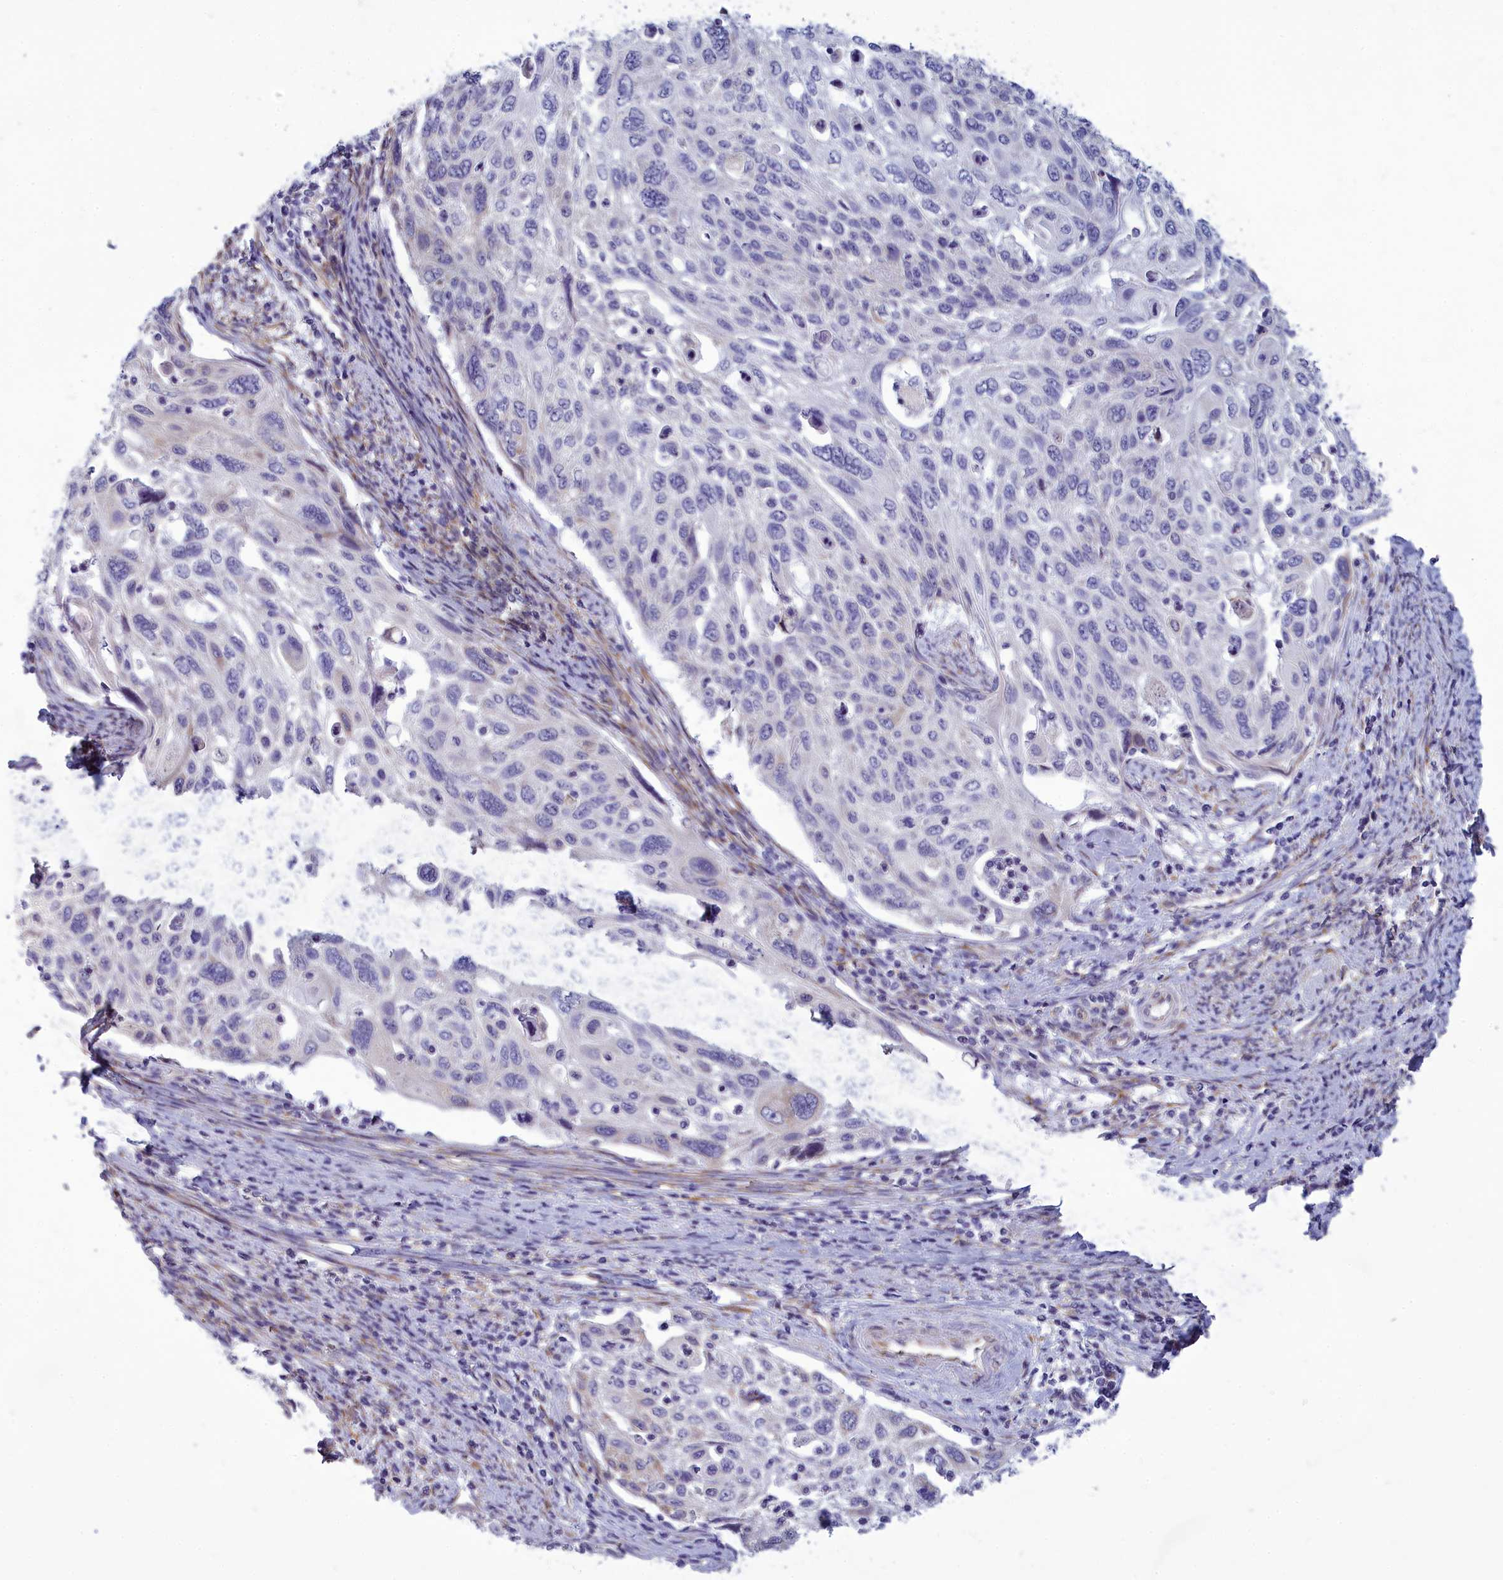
{"staining": {"intensity": "negative", "quantity": "none", "location": "none"}, "tissue": "cervical cancer", "cell_type": "Tumor cells", "image_type": "cancer", "snomed": [{"axis": "morphology", "description": "Squamous cell carcinoma, NOS"}, {"axis": "topography", "description": "Cervix"}], "caption": "This is an immunohistochemistry (IHC) histopathology image of human cervical cancer. There is no positivity in tumor cells.", "gene": "CENATAC", "patient": {"sex": "female", "age": 70}}